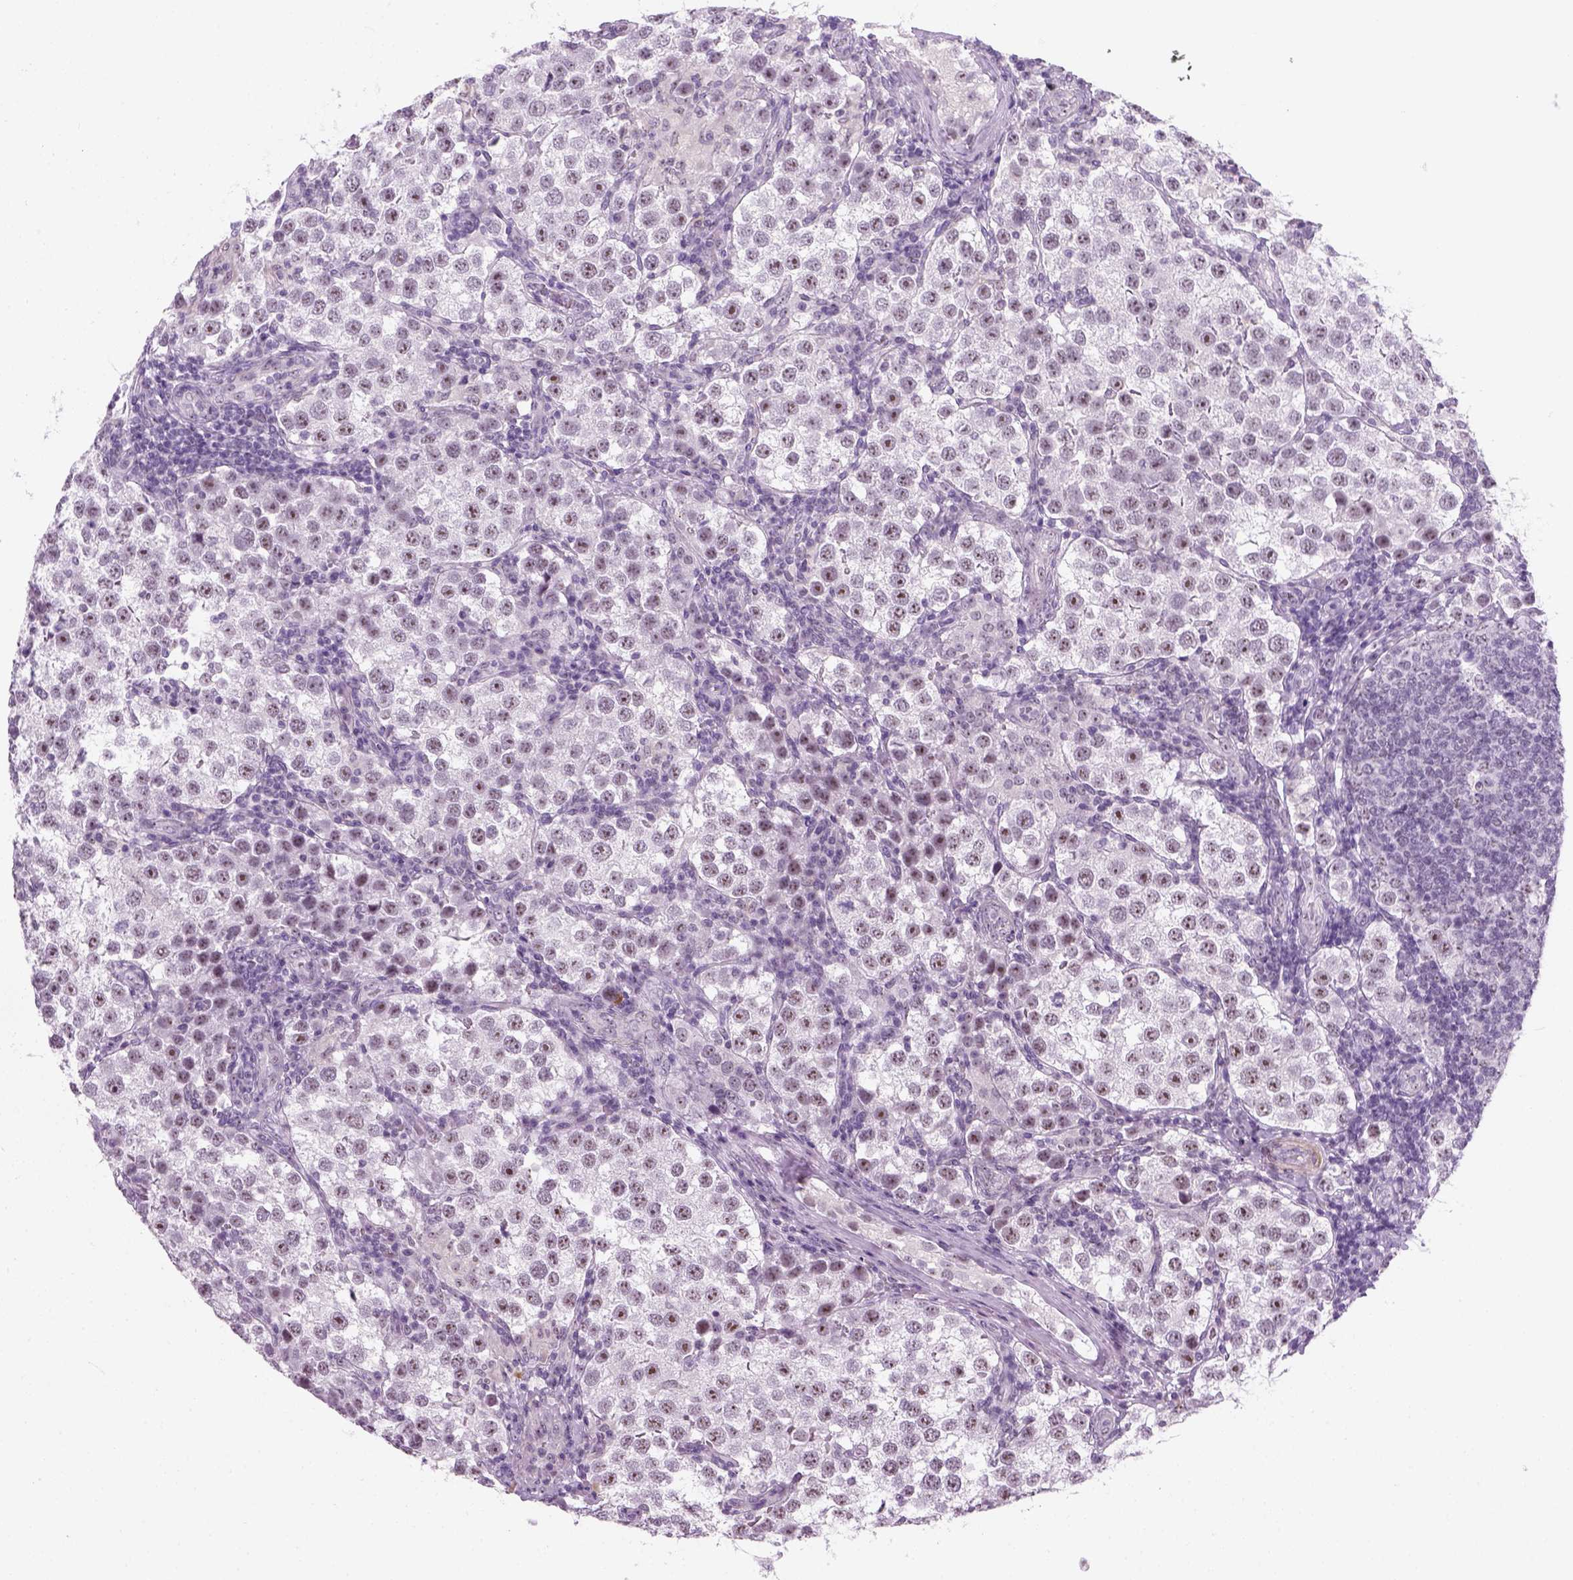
{"staining": {"intensity": "weak", "quantity": "25%-75%", "location": "nuclear"}, "tissue": "testis cancer", "cell_type": "Tumor cells", "image_type": "cancer", "snomed": [{"axis": "morphology", "description": "Seminoma, NOS"}, {"axis": "topography", "description": "Testis"}], "caption": "Tumor cells reveal low levels of weak nuclear expression in about 25%-75% of cells in human testis cancer (seminoma).", "gene": "ZNF865", "patient": {"sex": "male", "age": 37}}